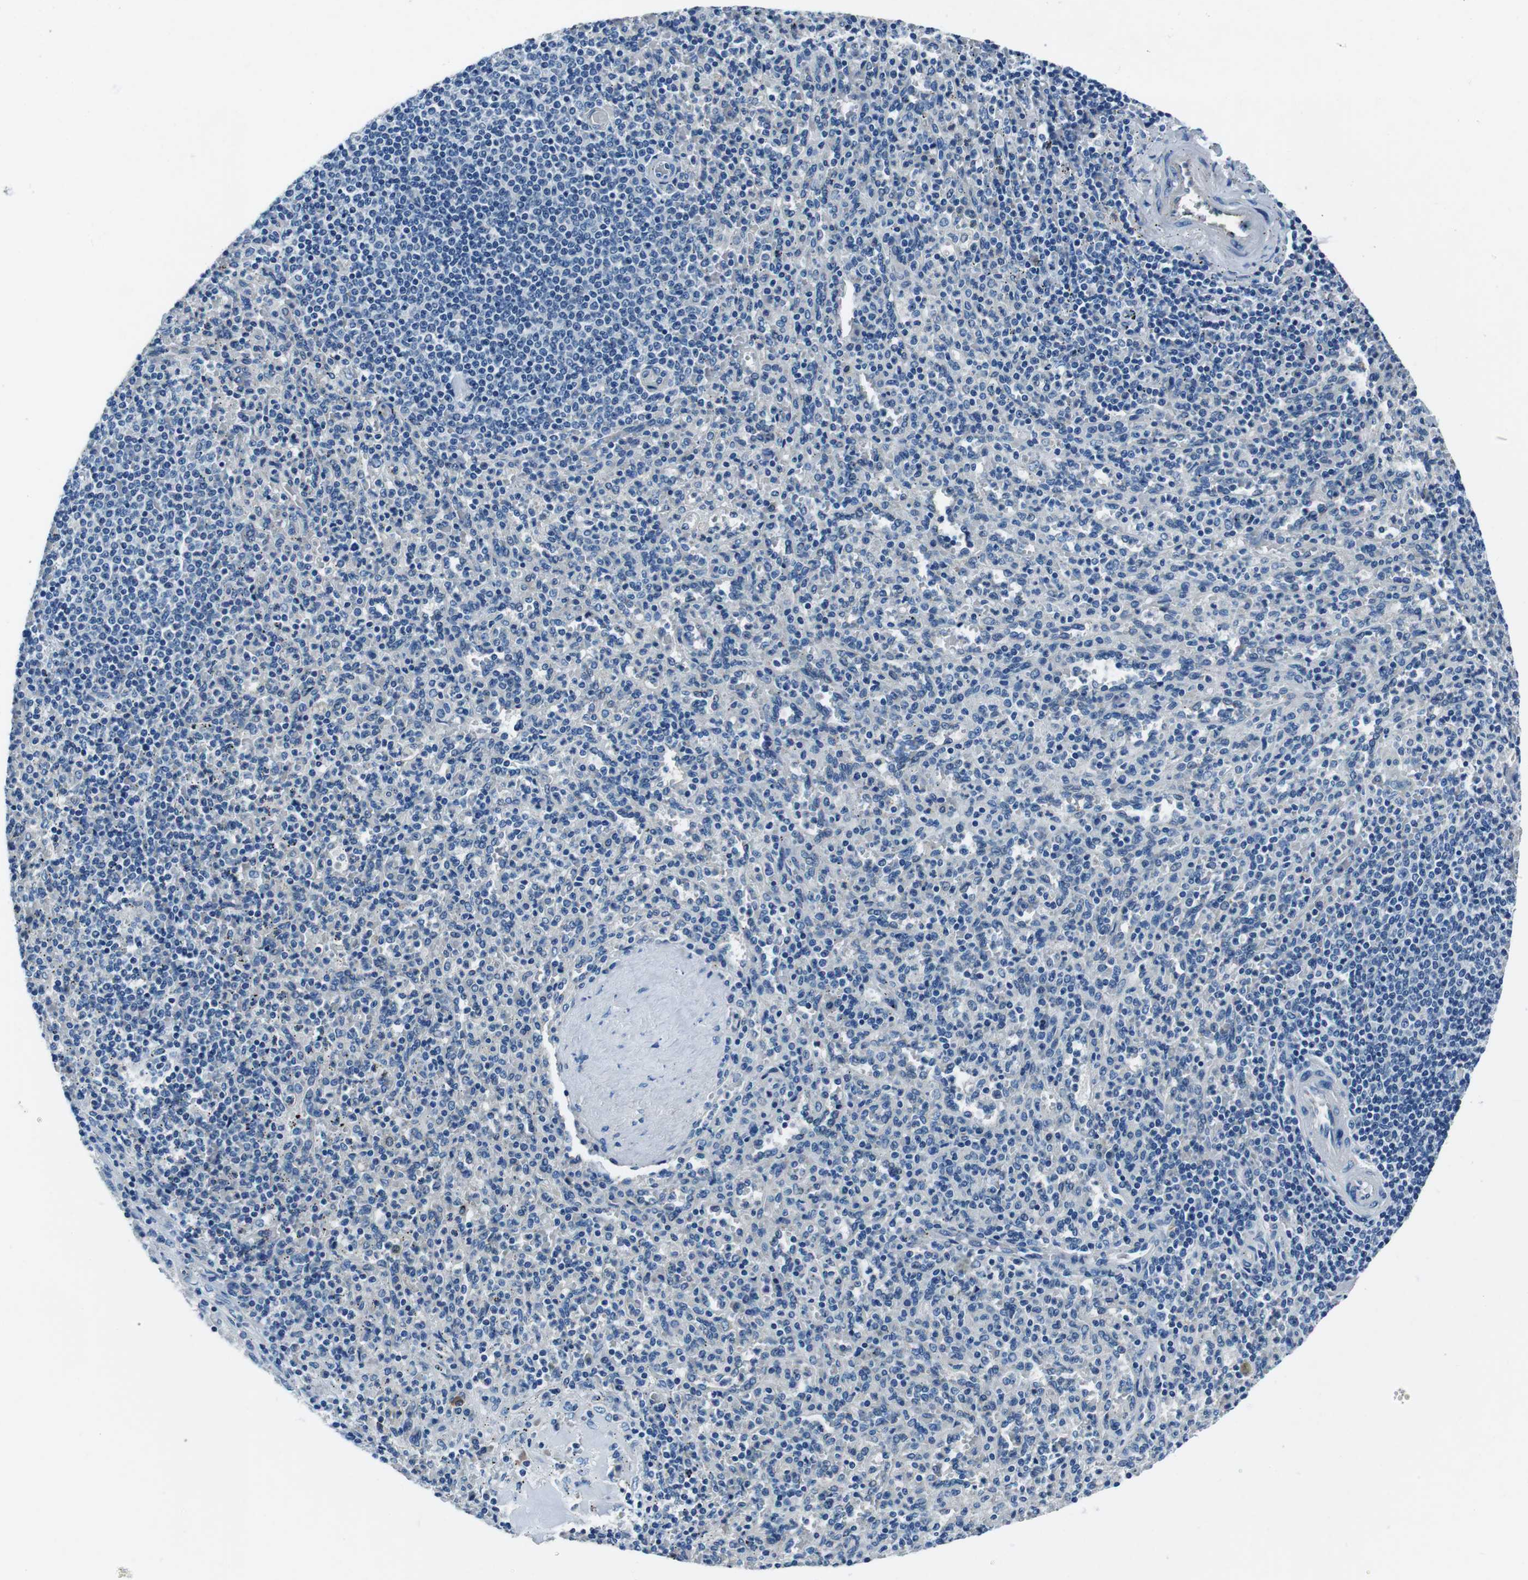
{"staining": {"intensity": "negative", "quantity": "none", "location": "none"}, "tissue": "spleen", "cell_type": "Cells in red pulp", "image_type": "normal", "snomed": [{"axis": "morphology", "description": "Normal tissue, NOS"}, {"axis": "topography", "description": "Spleen"}], "caption": "Benign spleen was stained to show a protein in brown. There is no significant positivity in cells in red pulp. (DAB immunohistochemistry with hematoxylin counter stain).", "gene": "CASQ1", "patient": {"sex": "male", "age": 36}}